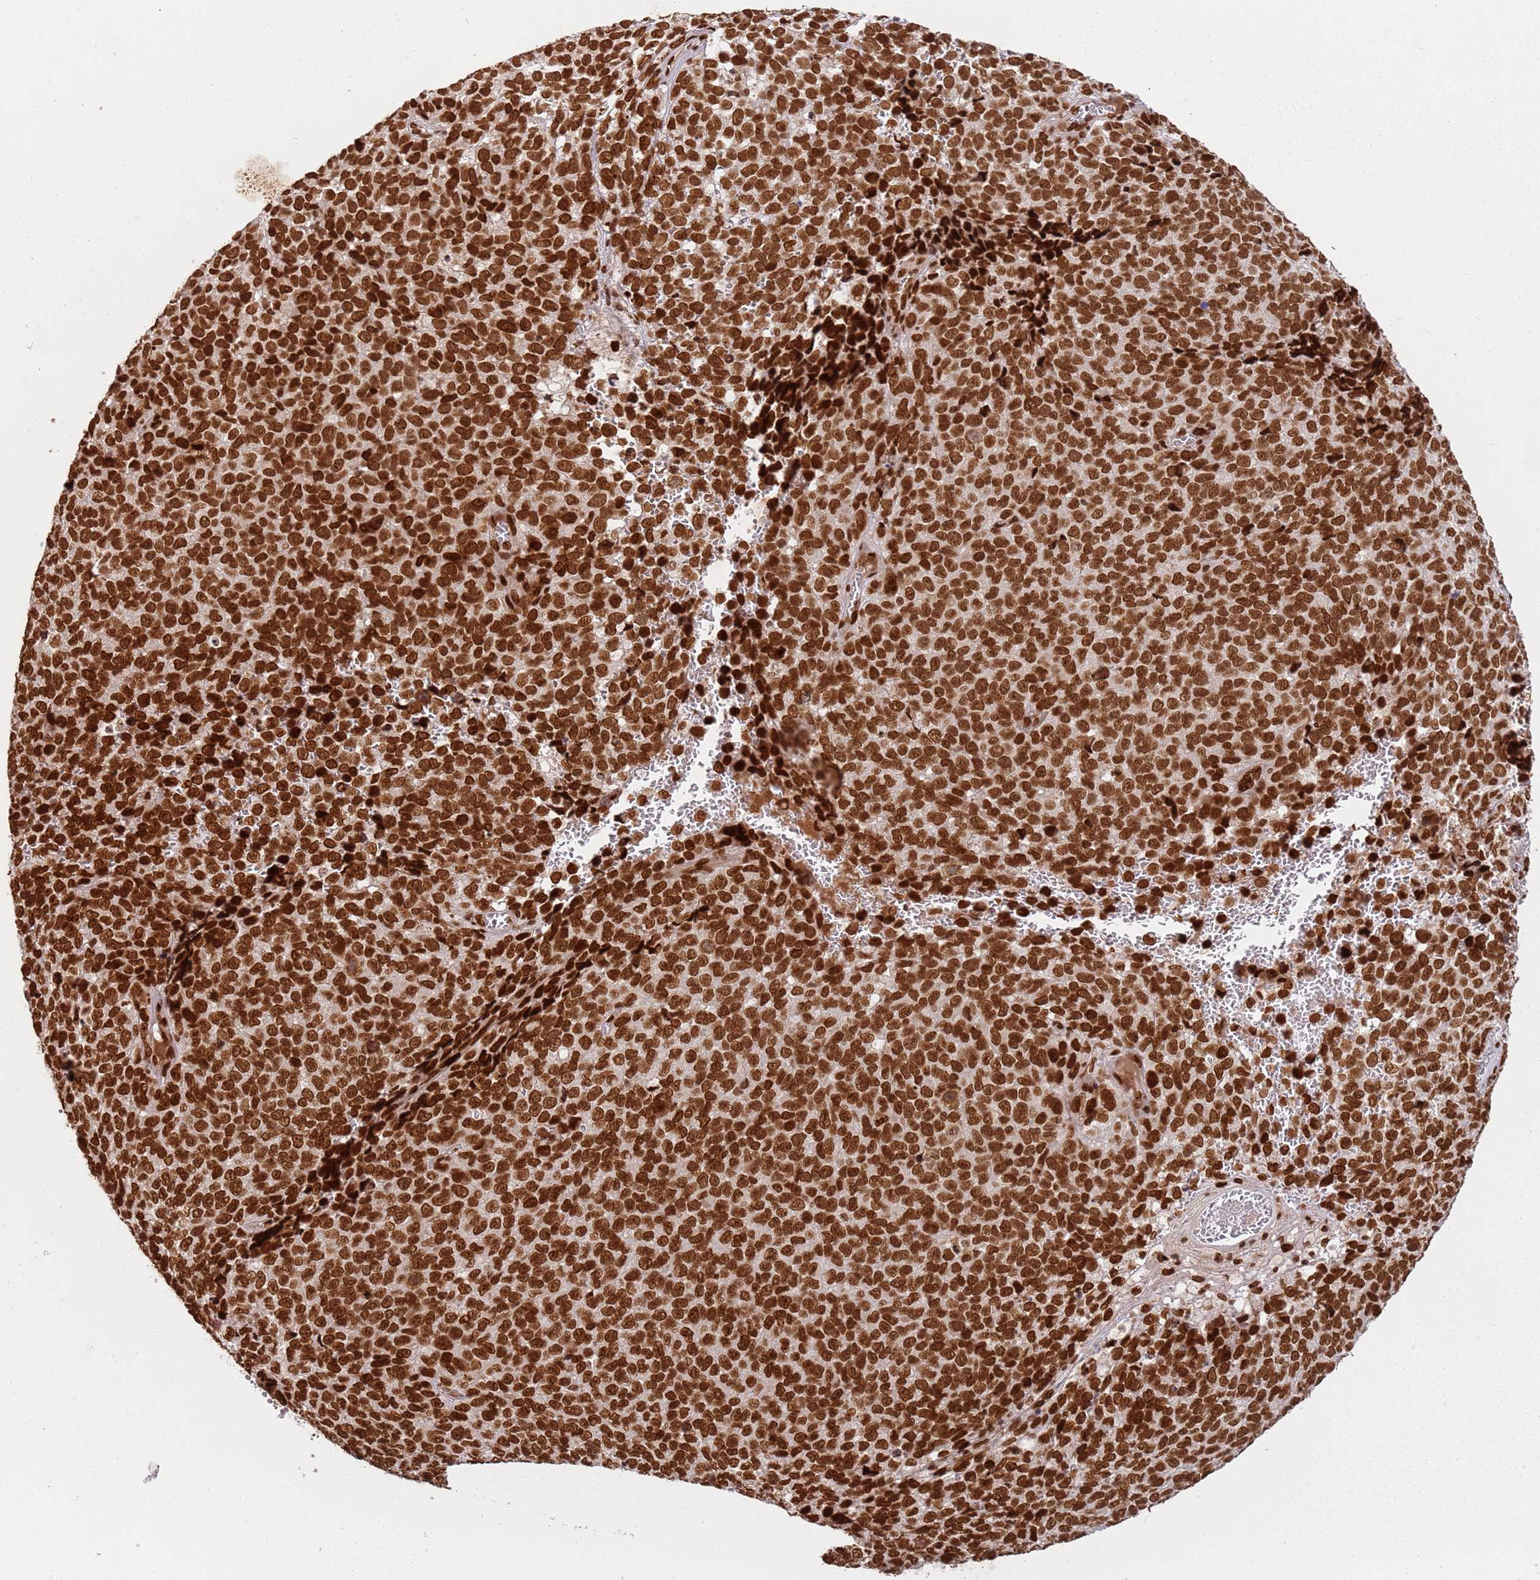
{"staining": {"intensity": "strong", "quantity": ">75%", "location": "nuclear"}, "tissue": "melanoma", "cell_type": "Tumor cells", "image_type": "cancer", "snomed": [{"axis": "morphology", "description": "Malignant melanoma, NOS"}, {"axis": "topography", "description": "Nose, NOS"}], "caption": "Melanoma tissue displays strong nuclear positivity in about >75% of tumor cells, visualized by immunohistochemistry.", "gene": "TENT4A", "patient": {"sex": "female", "age": 48}}